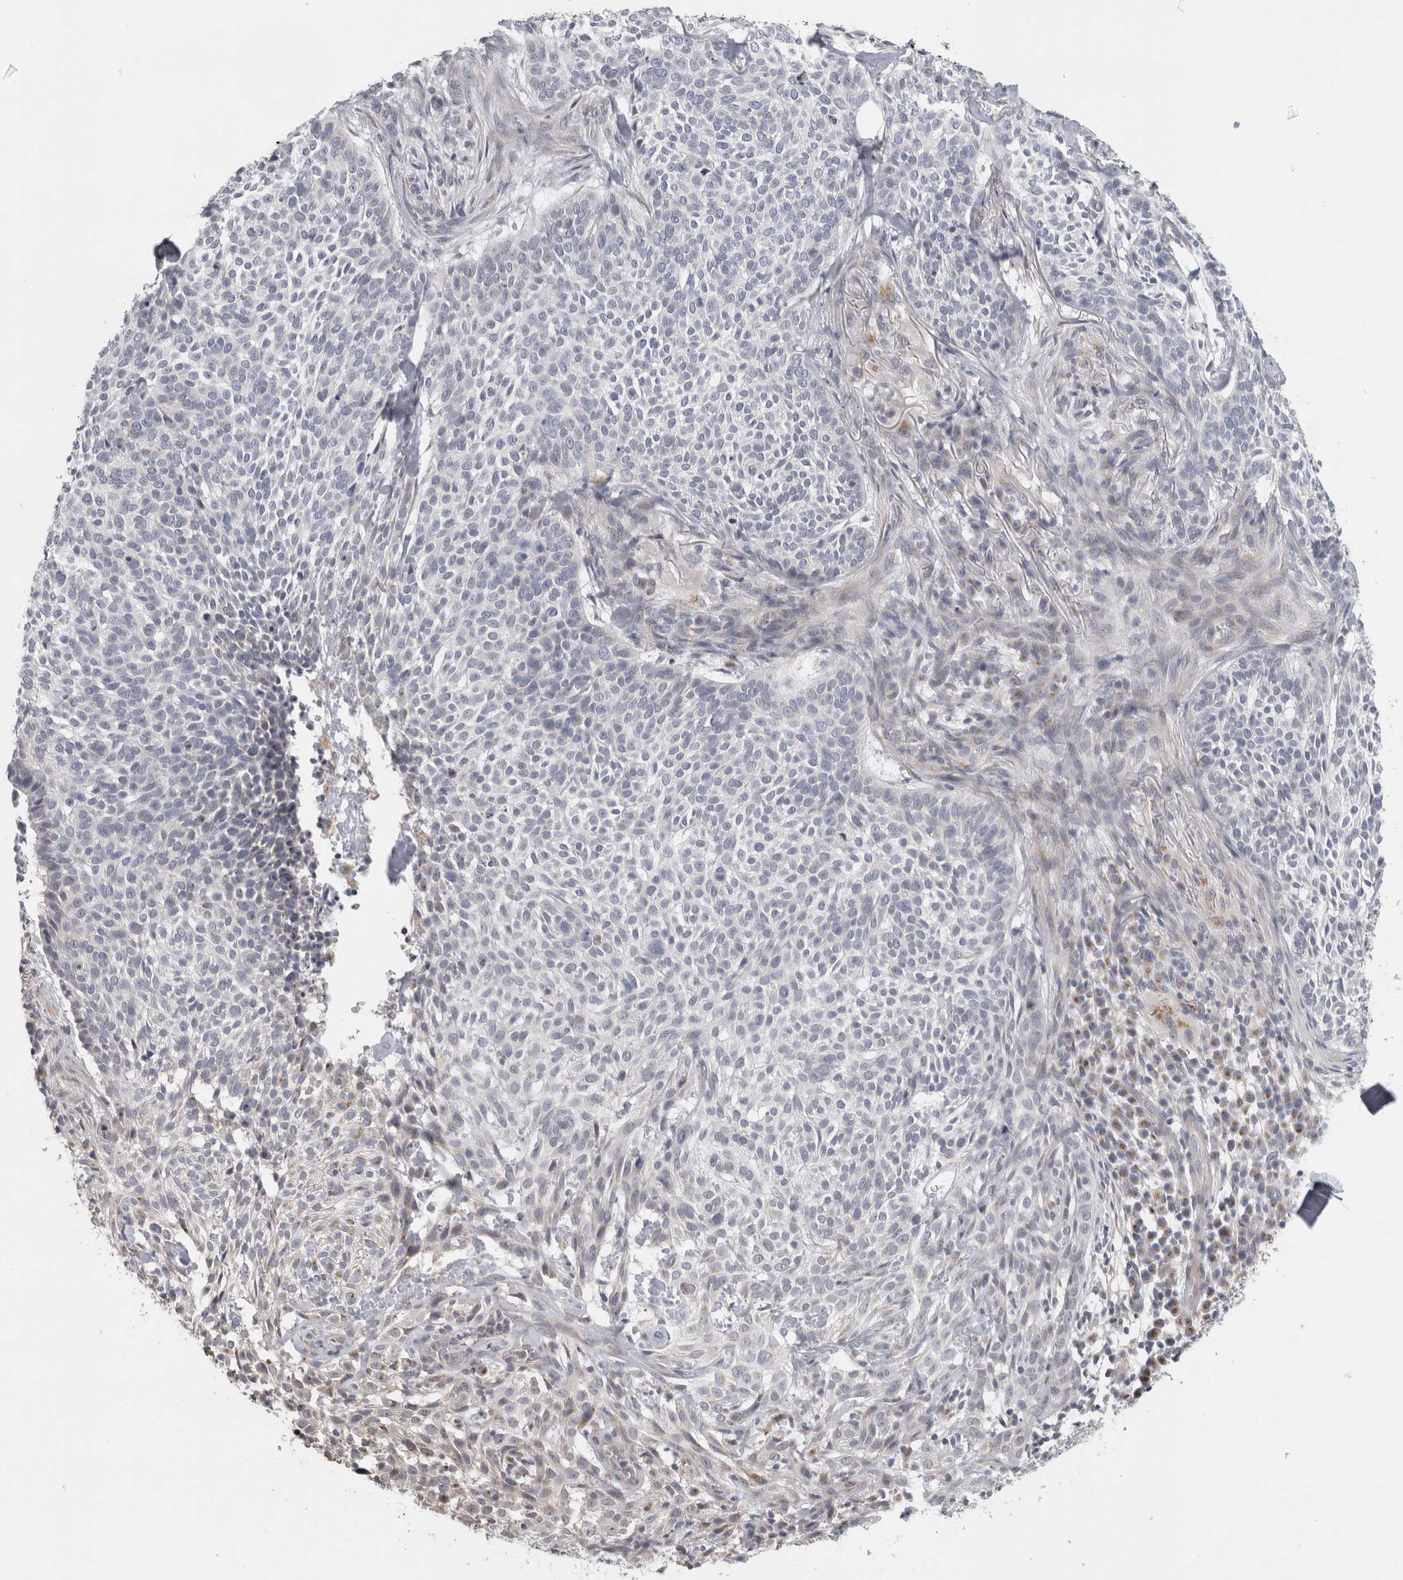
{"staining": {"intensity": "negative", "quantity": "none", "location": "none"}, "tissue": "skin cancer", "cell_type": "Tumor cells", "image_type": "cancer", "snomed": [{"axis": "morphology", "description": "Basal cell carcinoma"}, {"axis": "topography", "description": "Skin"}], "caption": "Protein analysis of skin cancer shows no significant expression in tumor cells. Brightfield microscopy of immunohistochemistry stained with DAB (brown) and hematoxylin (blue), captured at high magnification.", "gene": "MGAT1", "patient": {"sex": "female", "age": 64}}